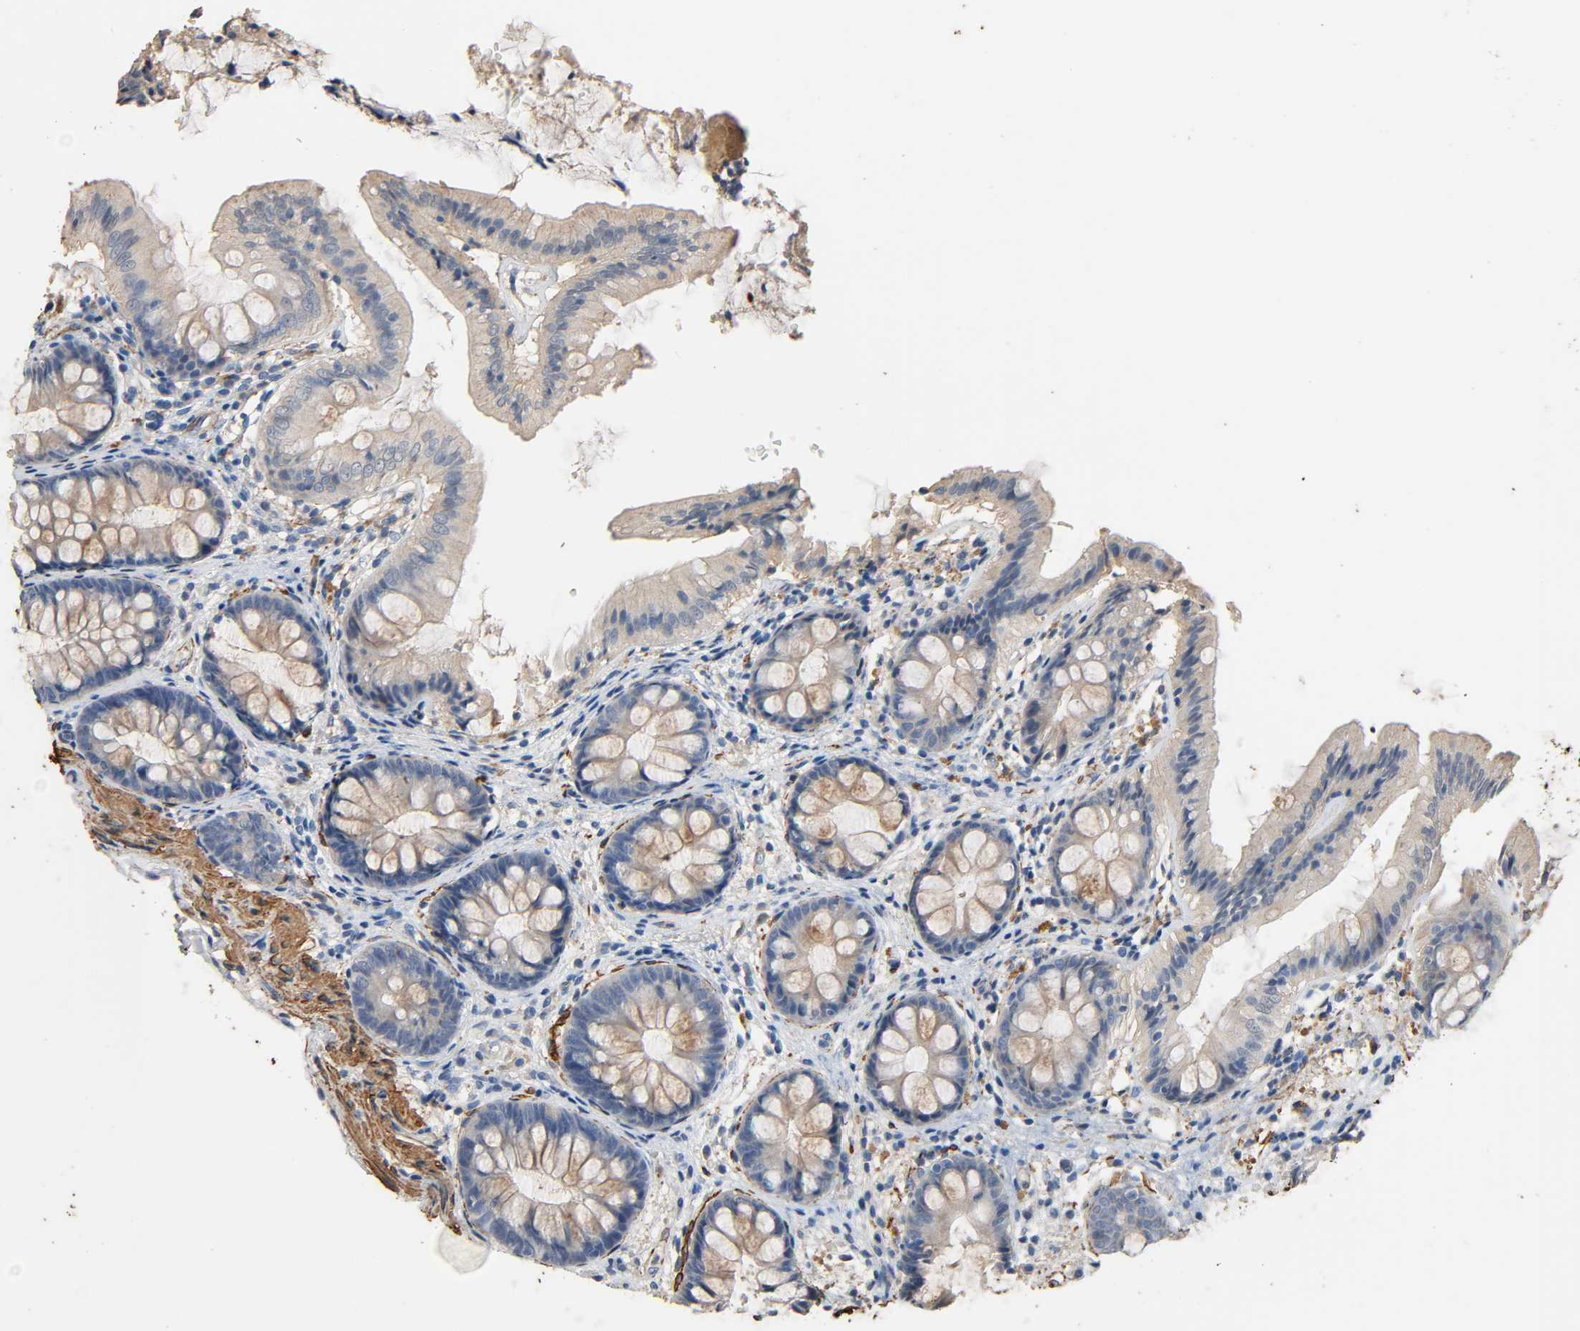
{"staining": {"intensity": "negative", "quantity": "none", "location": "none"}, "tissue": "colon", "cell_type": "Endothelial cells", "image_type": "normal", "snomed": [{"axis": "morphology", "description": "Normal tissue, NOS"}, {"axis": "topography", "description": "Smooth muscle"}, {"axis": "topography", "description": "Colon"}], "caption": "DAB immunohistochemical staining of unremarkable human colon exhibits no significant staining in endothelial cells.", "gene": "GSTA1", "patient": {"sex": "male", "age": 67}}